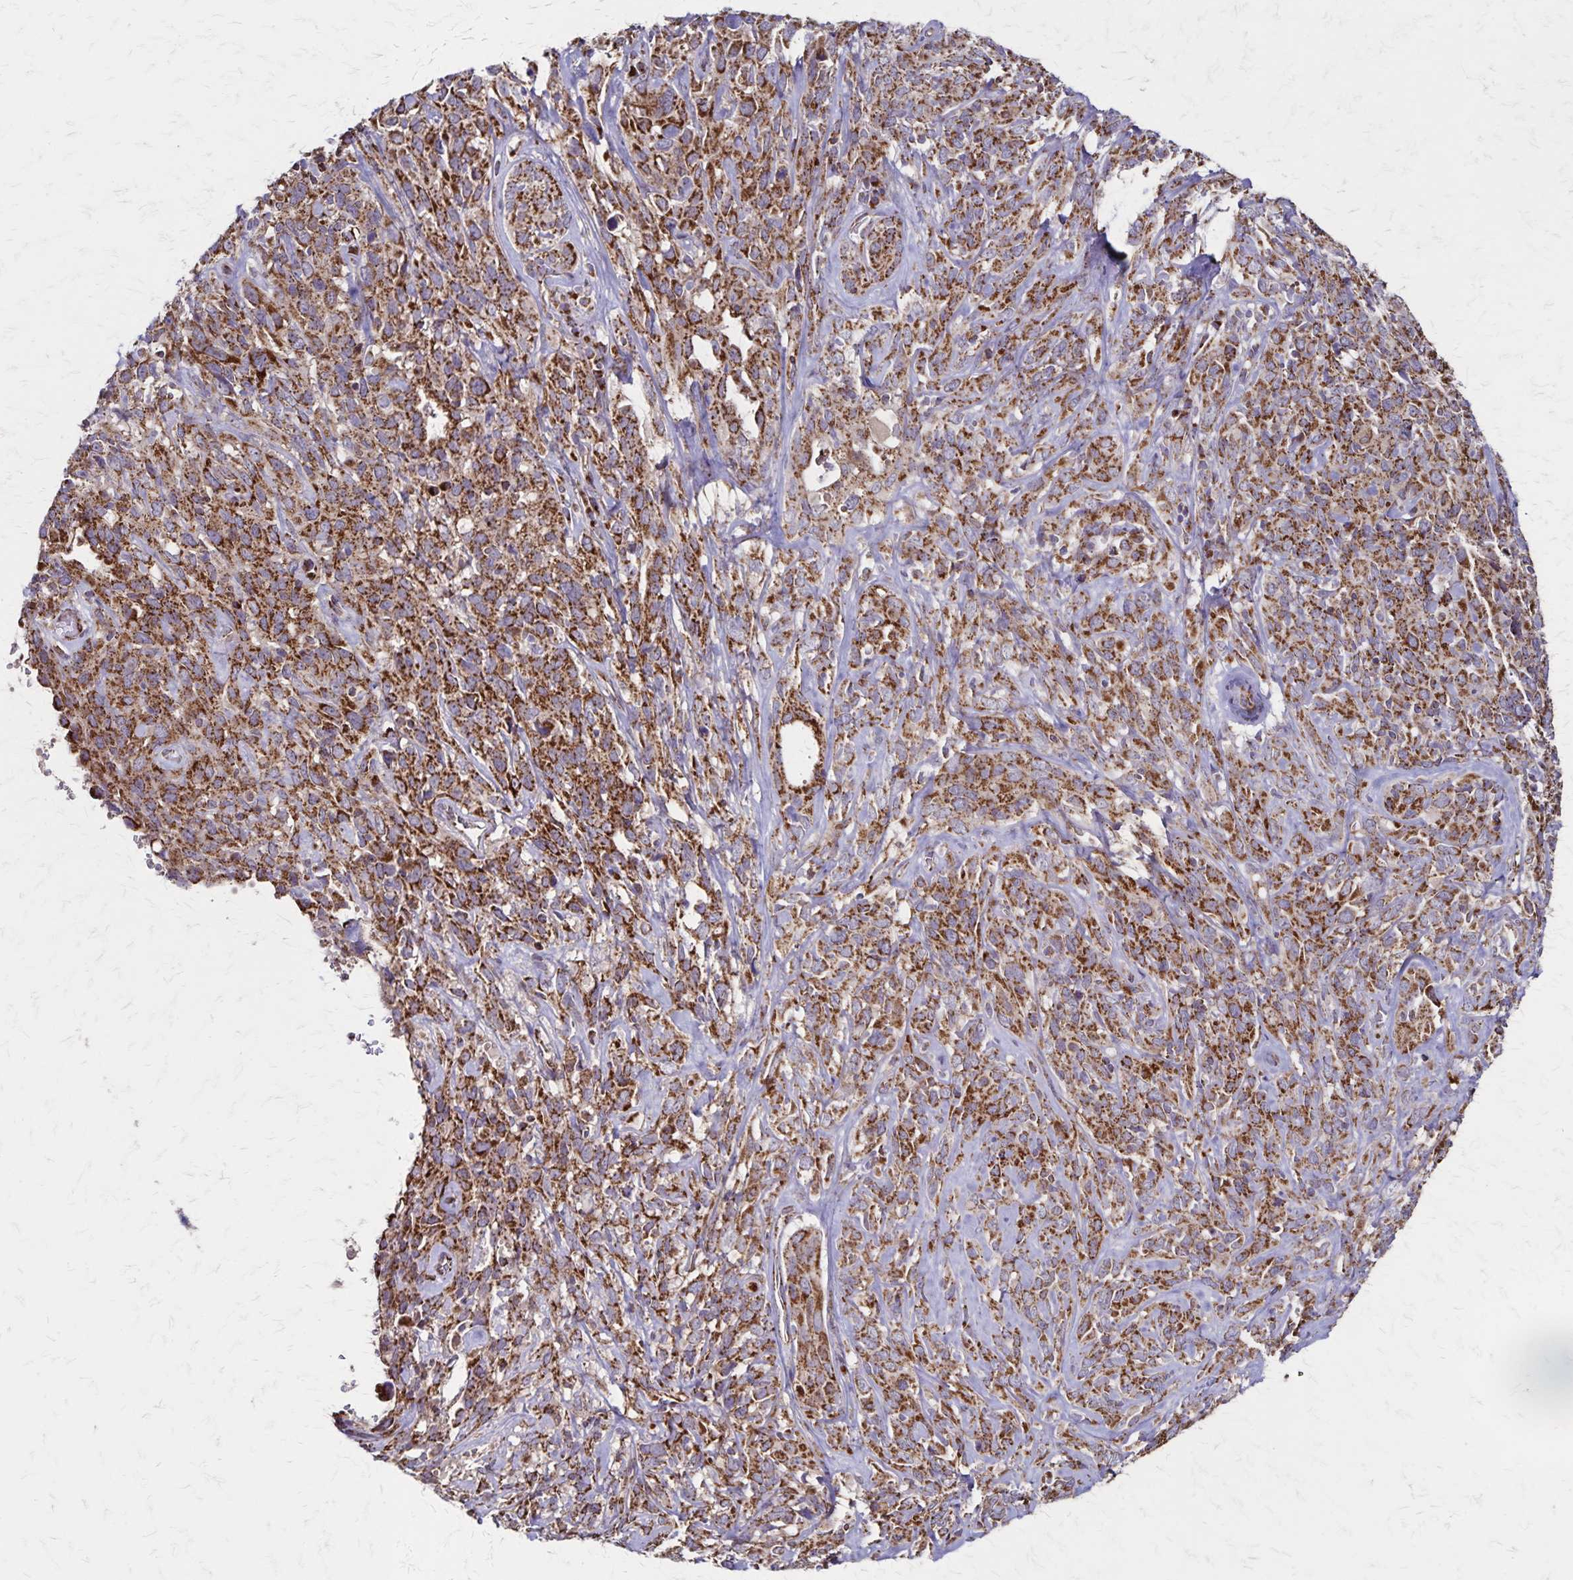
{"staining": {"intensity": "strong", "quantity": ">75%", "location": "cytoplasmic/membranous"}, "tissue": "cervical cancer", "cell_type": "Tumor cells", "image_type": "cancer", "snomed": [{"axis": "morphology", "description": "Normal tissue, NOS"}, {"axis": "morphology", "description": "Squamous cell carcinoma, NOS"}, {"axis": "topography", "description": "Cervix"}], "caption": "This image displays immunohistochemistry (IHC) staining of human cervical squamous cell carcinoma, with high strong cytoplasmic/membranous positivity in about >75% of tumor cells.", "gene": "NFS1", "patient": {"sex": "female", "age": 51}}